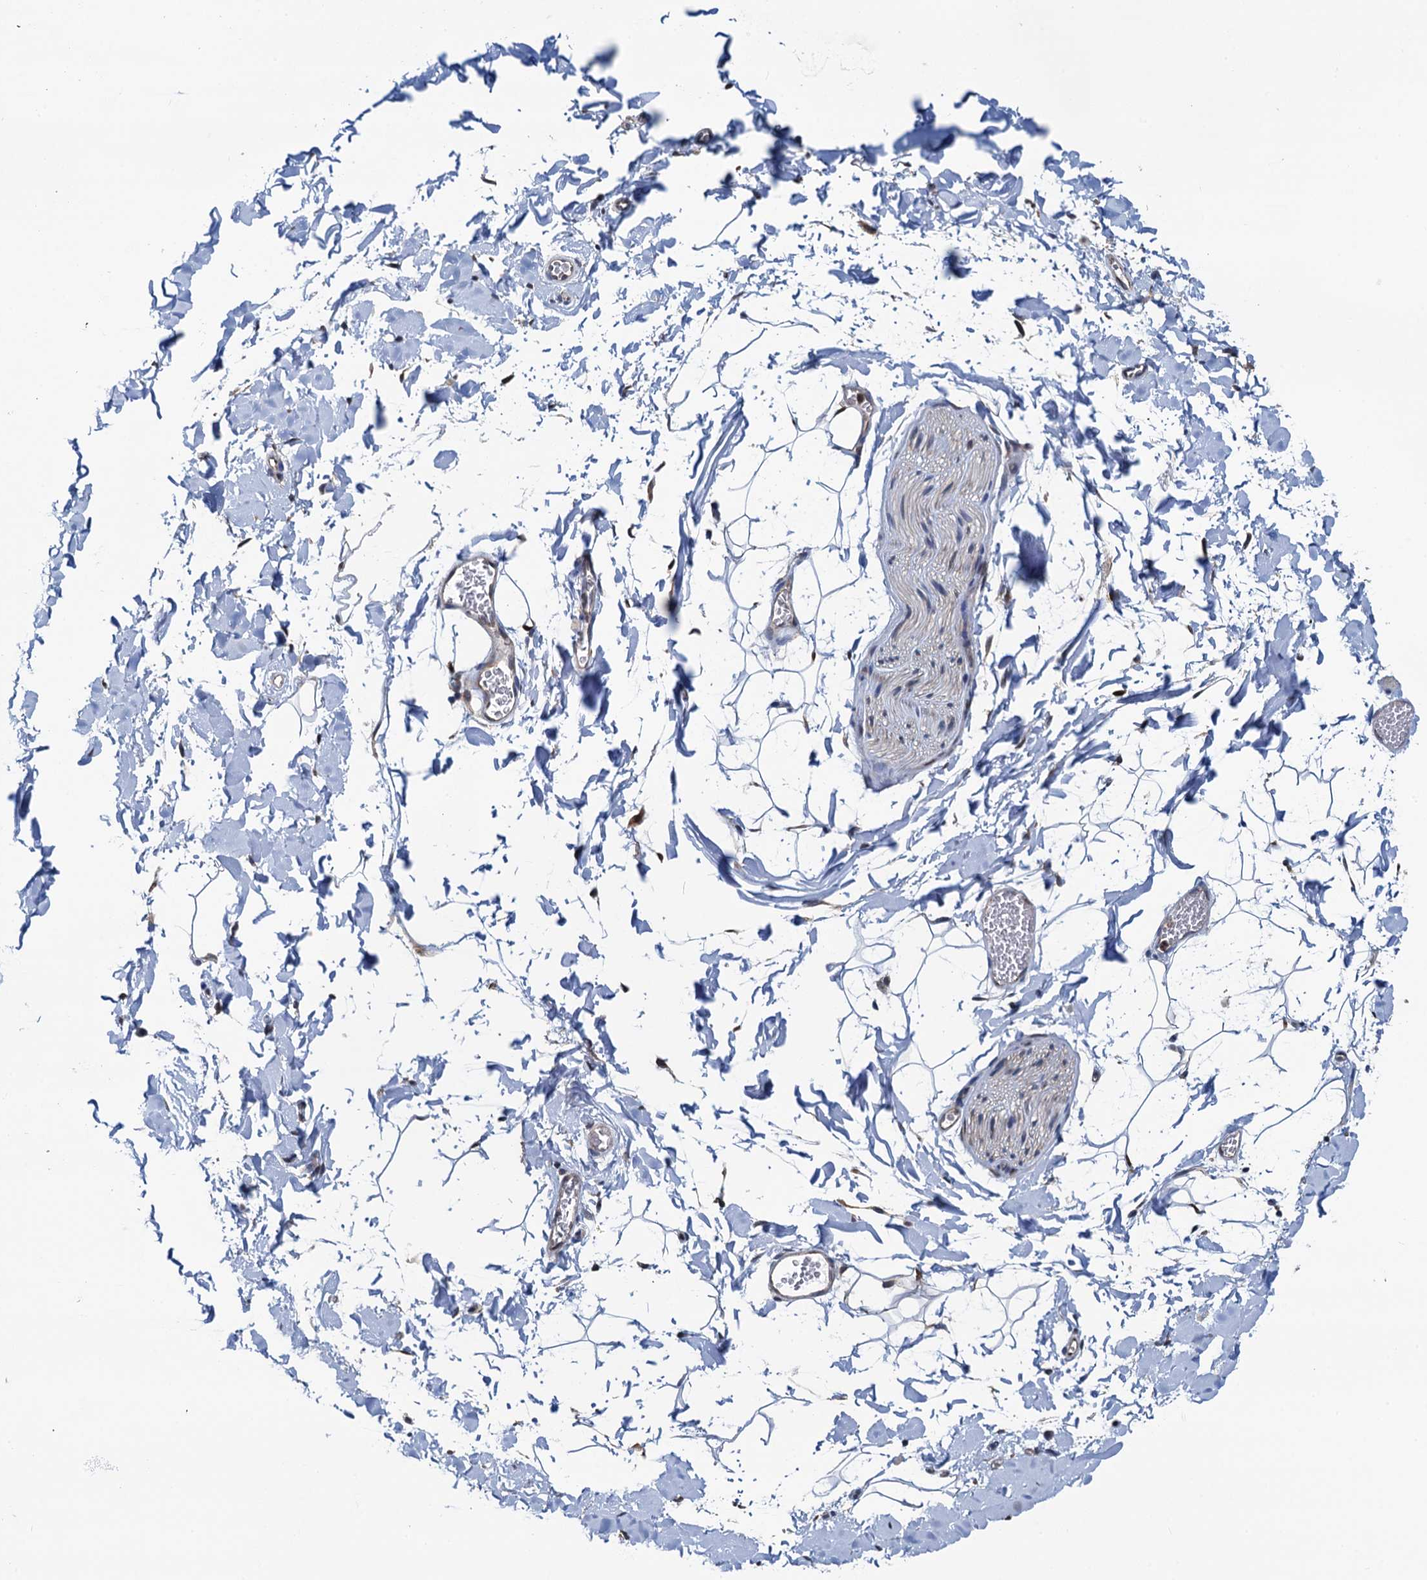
{"staining": {"intensity": "negative", "quantity": "none", "location": "none"}, "tissue": "adipose tissue", "cell_type": "Adipocytes", "image_type": "normal", "snomed": [{"axis": "morphology", "description": "Normal tissue, NOS"}, {"axis": "topography", "description": "Gallbladder"}, {"axis": "topography", "description": "Peripheral nerve tissue"}], "caption": "Immunohistochemistry of normal adipose tissue shows no expression in adipocytes. Nuclei are stained in blue.", "gene": "RNF125", "patient": {"sex": "male", "age": 38}}